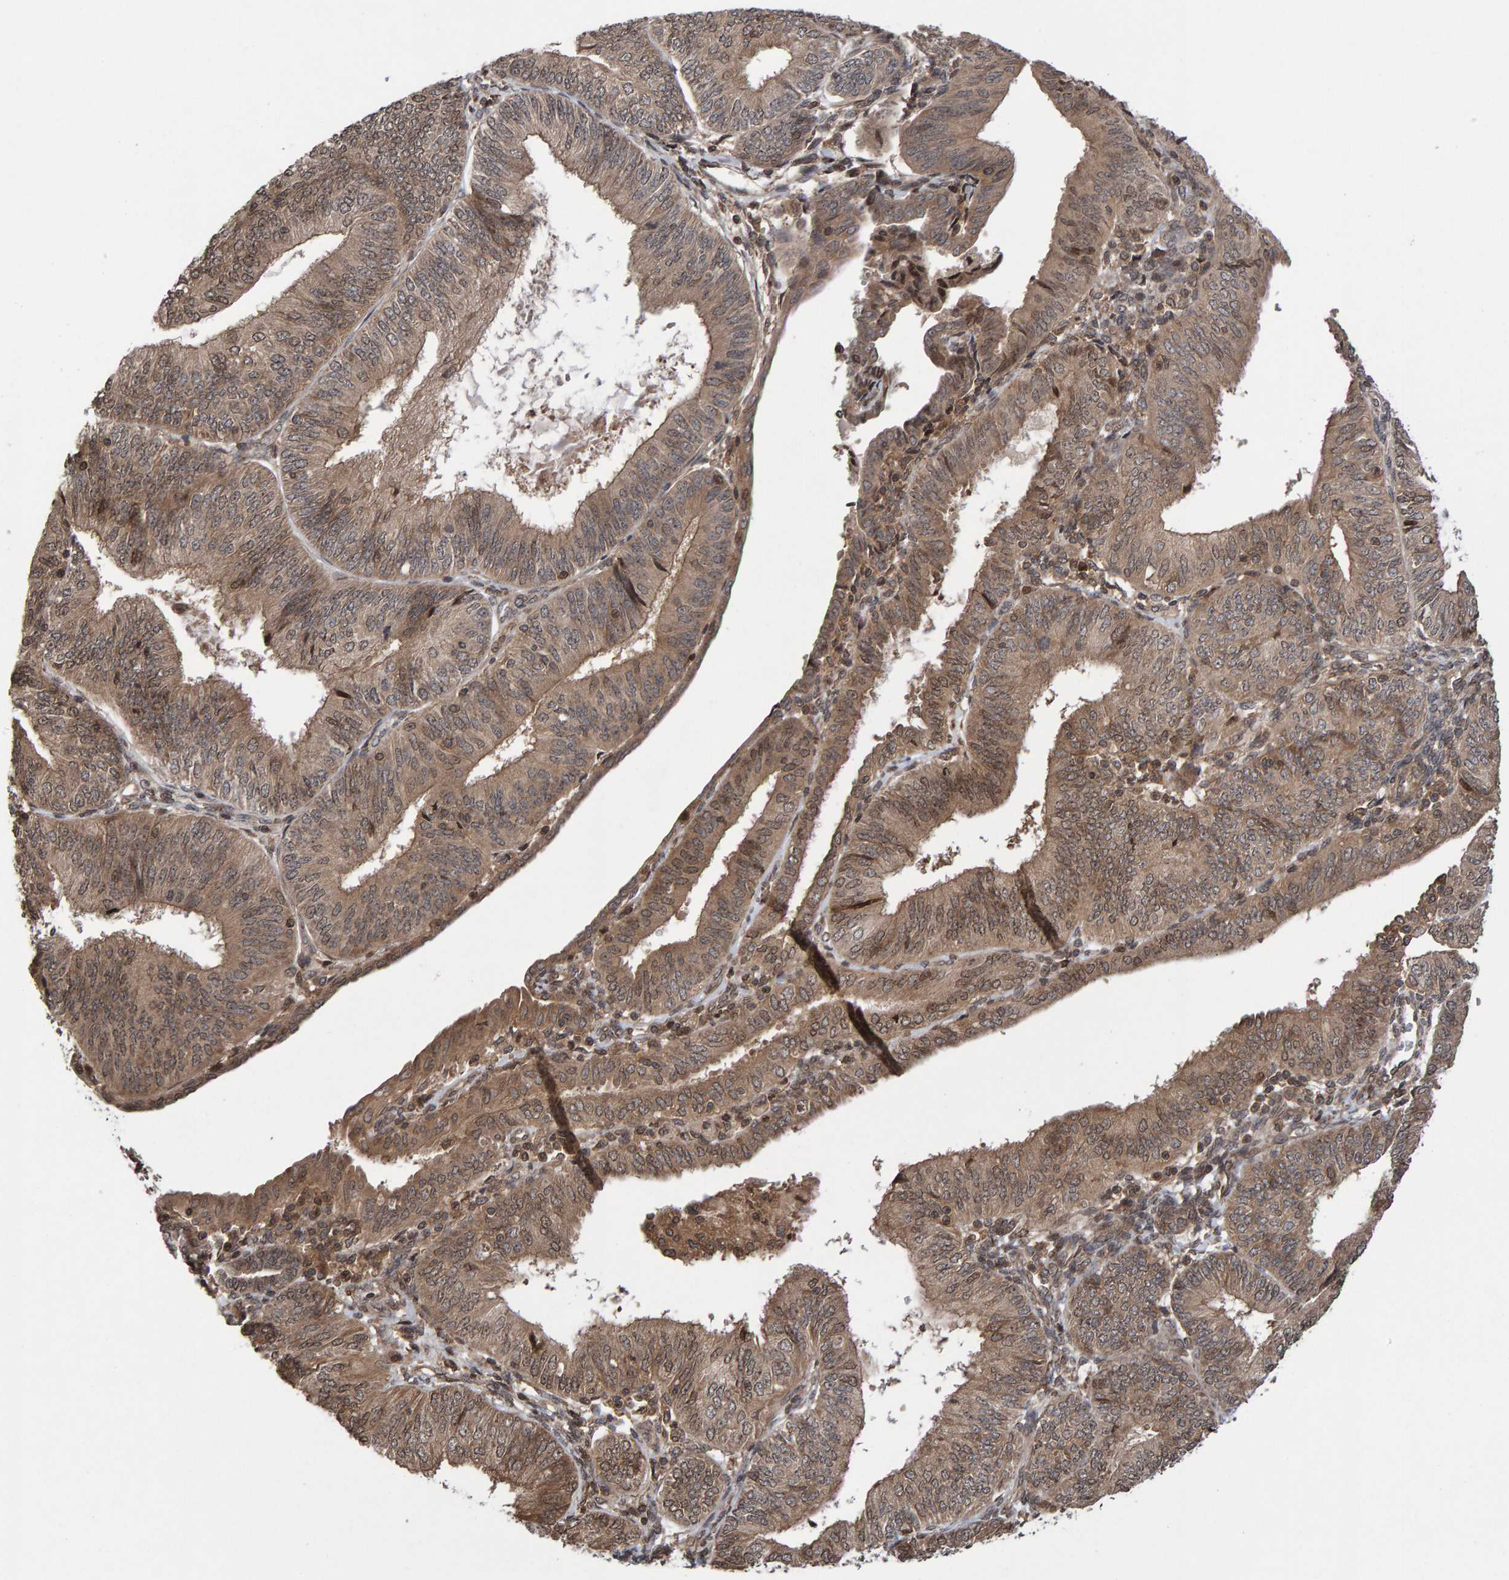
{"staining": {"intensity": "moderate", "quantity": ">75%", "location": "cytoplasmic/membranous"}, "tissue": "endometrial cancer", "cell_type": "Tumor cells", "image_type": "cancer", "snomed": [{"axis": "morphology", "description": "Adenocarcinoma, NOS"}, {"axis": "topography", "description": "Endometrium"}], "caption": "Tumor cells reveal medium levels of moderate cytoplasmic/membranous expression in about >75% of cells in human endometrial cancer (adenocarcinoma).", "gene": "GAB2", "patient": {"sex": "female", "age": 58}}